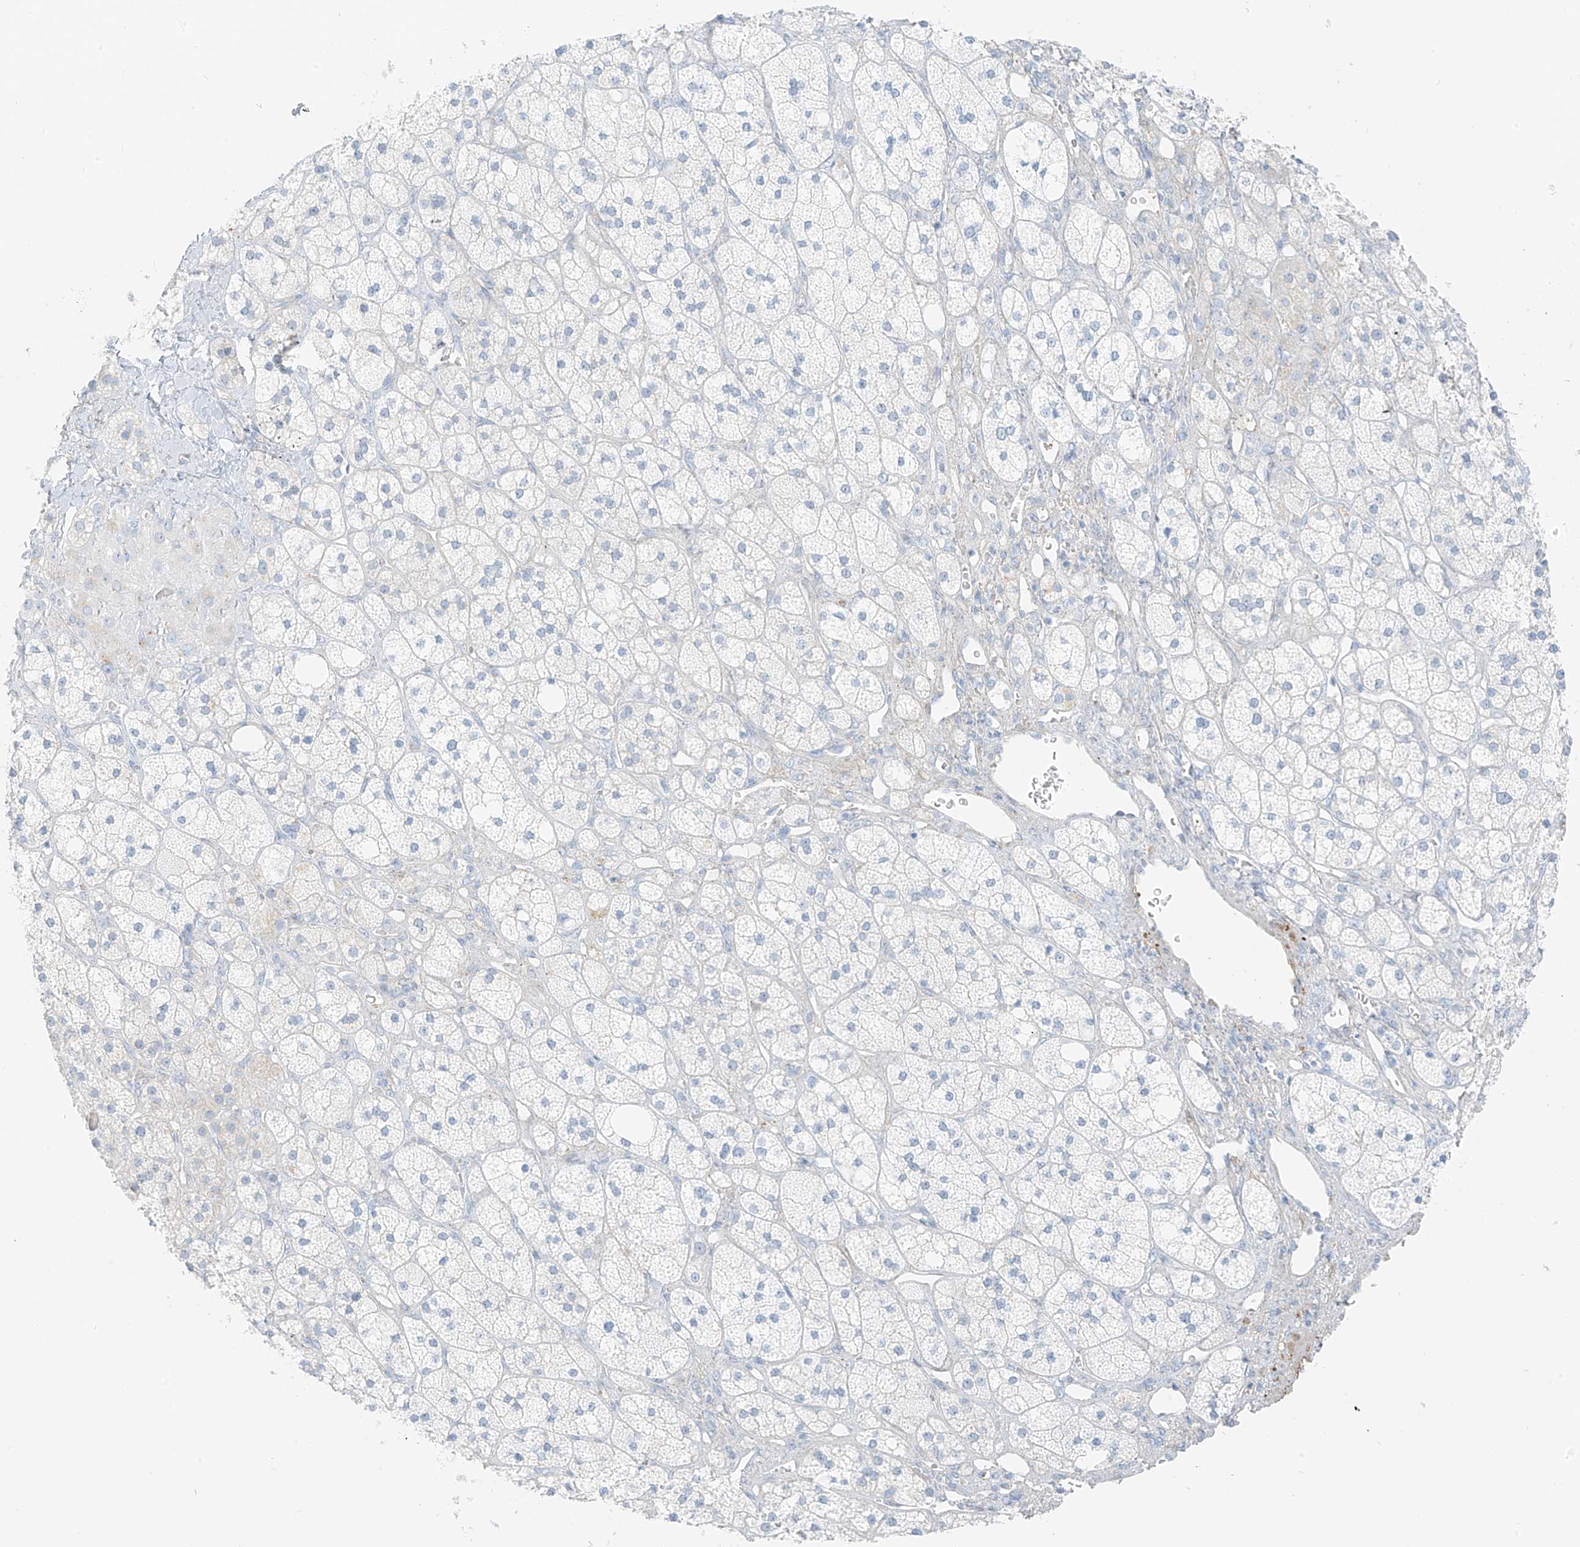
{"staining": {"intensity": "negative", "quantity": "none", "location": "none"}, "tissue": "adrenal gland", "cell_type": "Glandular cells", "image_type": "normal", "snomed": [{"axis": "morphology", "description": "Normal tissue, NOS"}, {"axis": "topography", "description": "Adrenal gland"}], "caption": "Histopathology image shows no significant protein expression in glandular cells of normal adrenal gland.", "gene": "SMCP", "patient": {"sex": "male", "age": 61}}